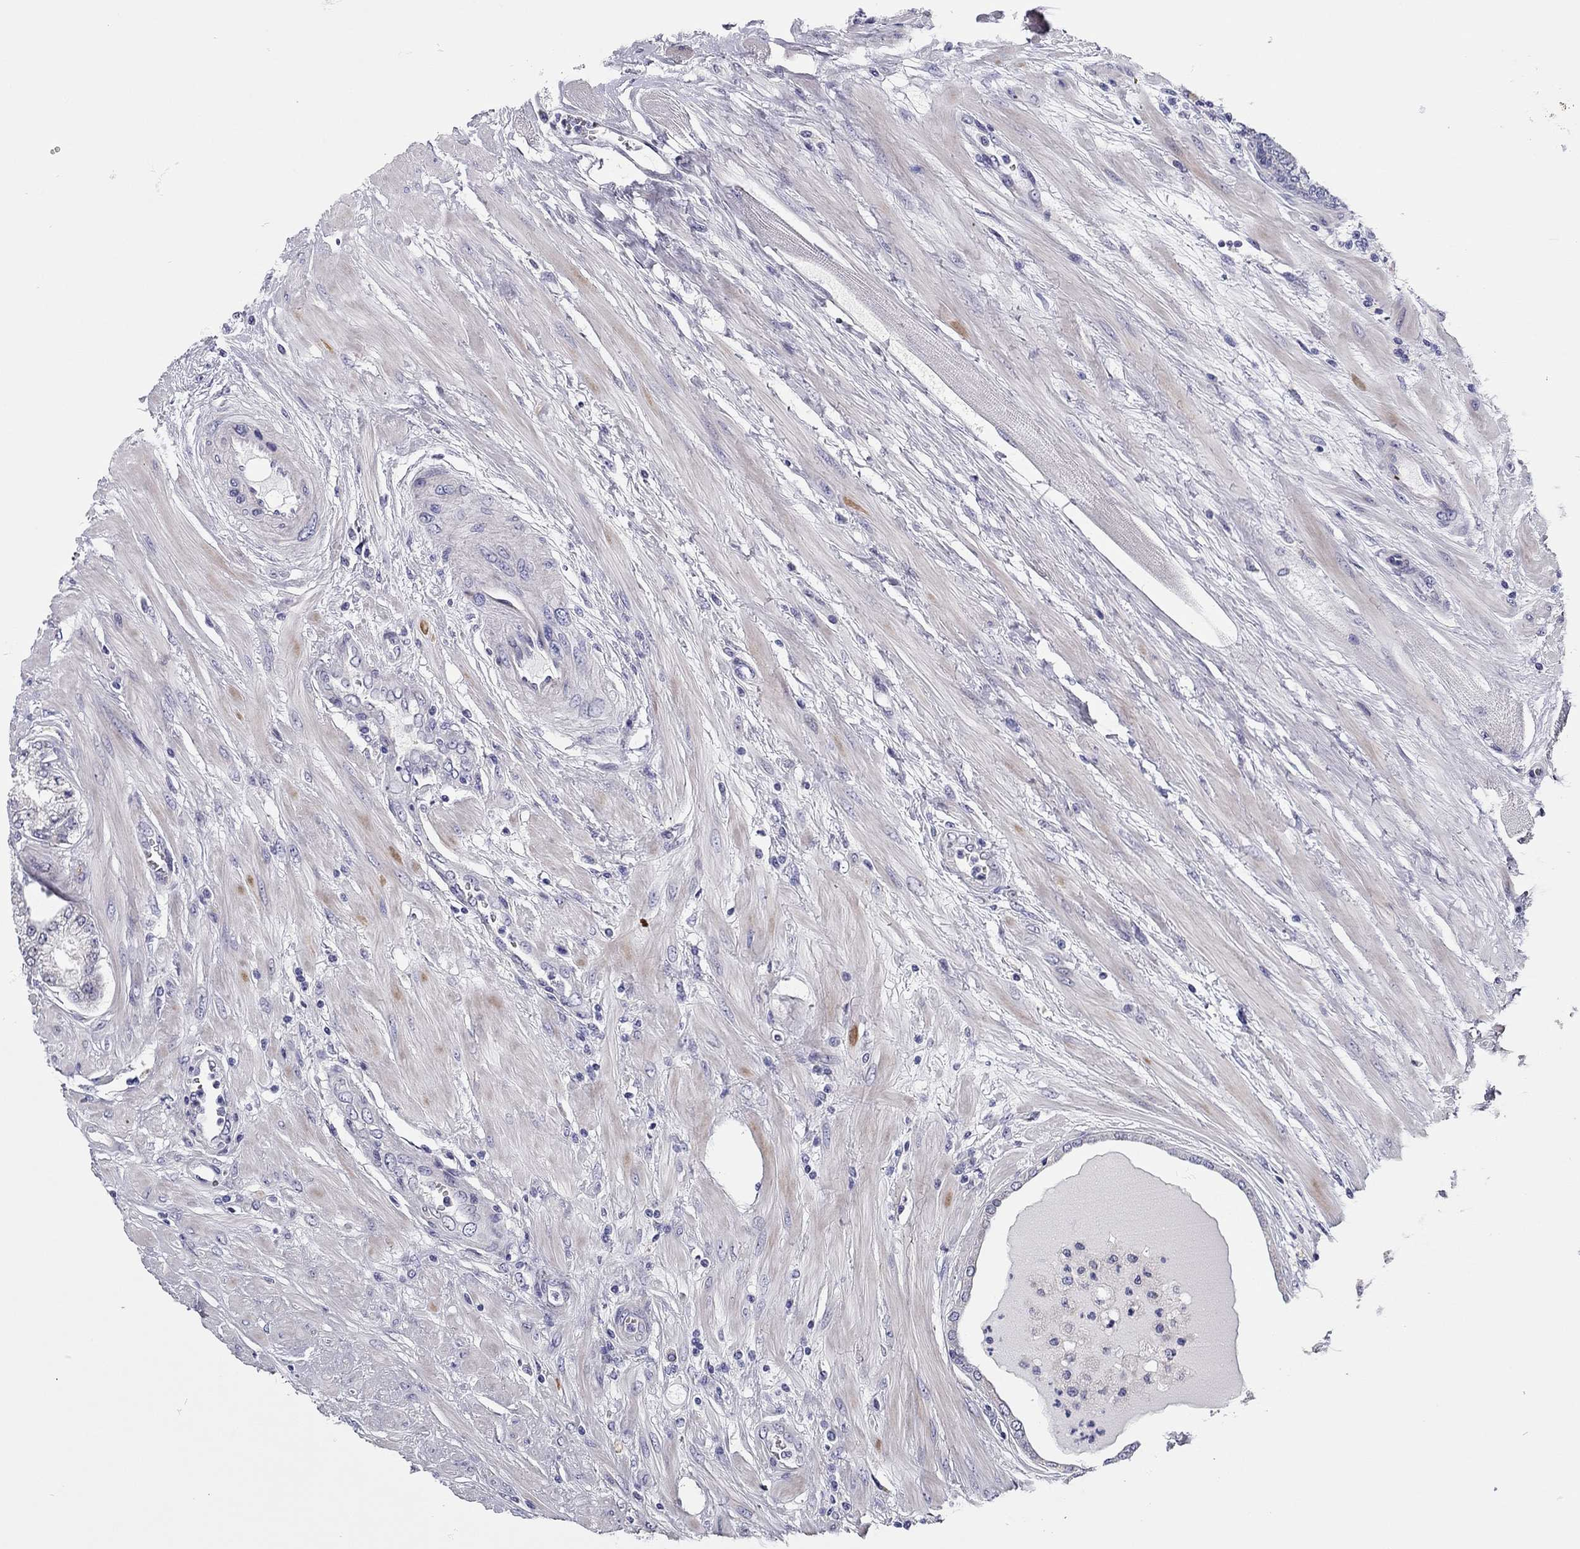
{"staining": {"intensity": "negative", "quantity": "none", "location": "none"}, "tissue": "prostate cancer", "cell_type": "Tumor cells", "image_type": "cancer", "snomed": [{"axis": "morphology", "description": "Adenocarcinoma, Low grade"}, {"axis": "topography", "description": "Prostate"}], "caption": "Immunohistochemical staining of human prostate cancer (adenocarcinoma (low-grade)) displays no significant staining in tumor cells.", "gene": "SCARB1", "patient": {"sex": "male", "age": 55}}